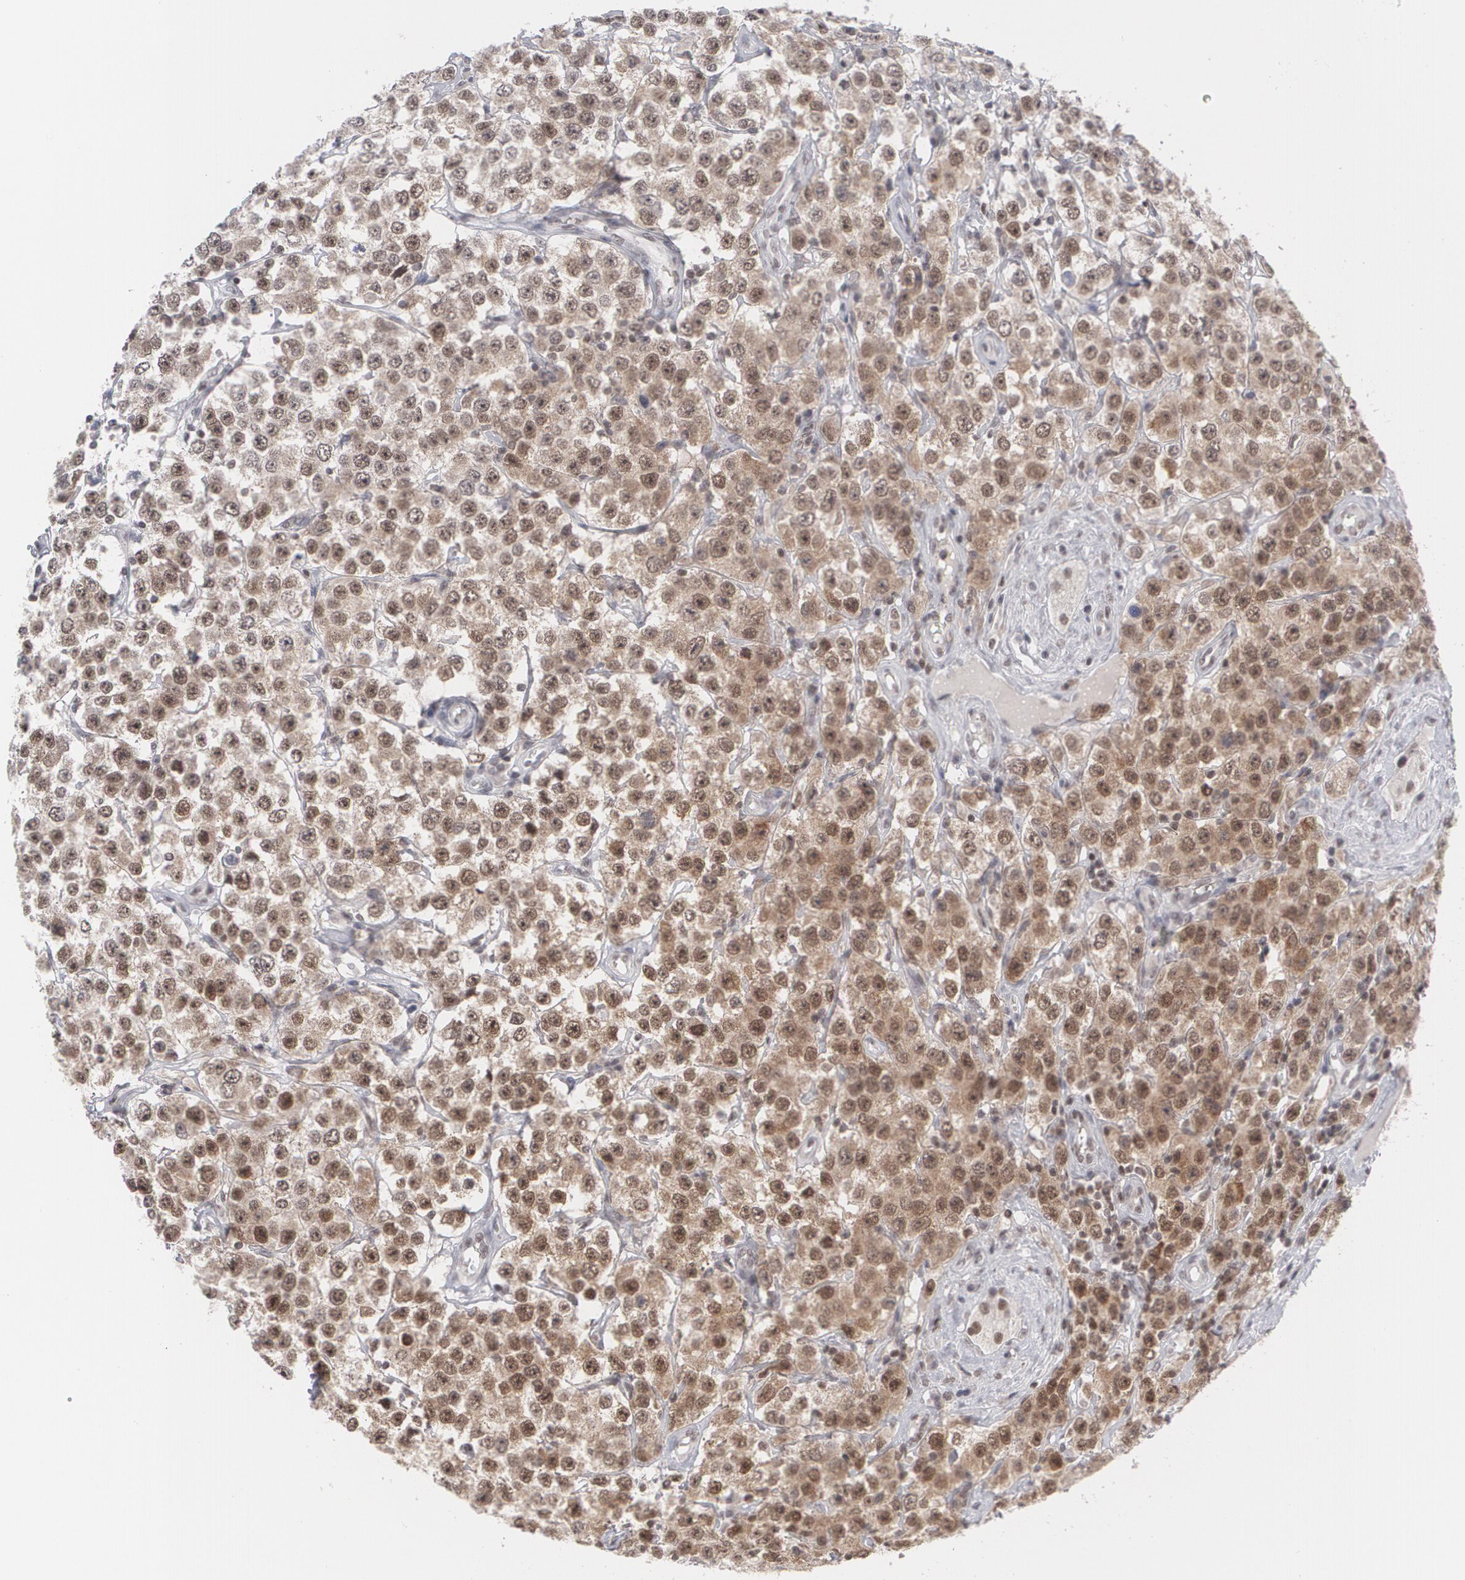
{"staining": {"intensity": "strong", "quantity": ">75%", "location": "cytoplasmic/membranous,nuclear"}, "tissue": "testis cancer", "cell_type": "Tumor cells", "image_type": "cancer", "snomed": [{"axis": "morphology", "description": "Seminoma, NOS"}, {"axis": "topography", "description": "Testis"}], "caption": "Tumor cells show high levels of strong cytoplasmic/membranous and nuclear staining in approximately >75% of cells in human testis cancer.", "gene": "MCL1", "patient": {"sex": "male", "age": 52}}